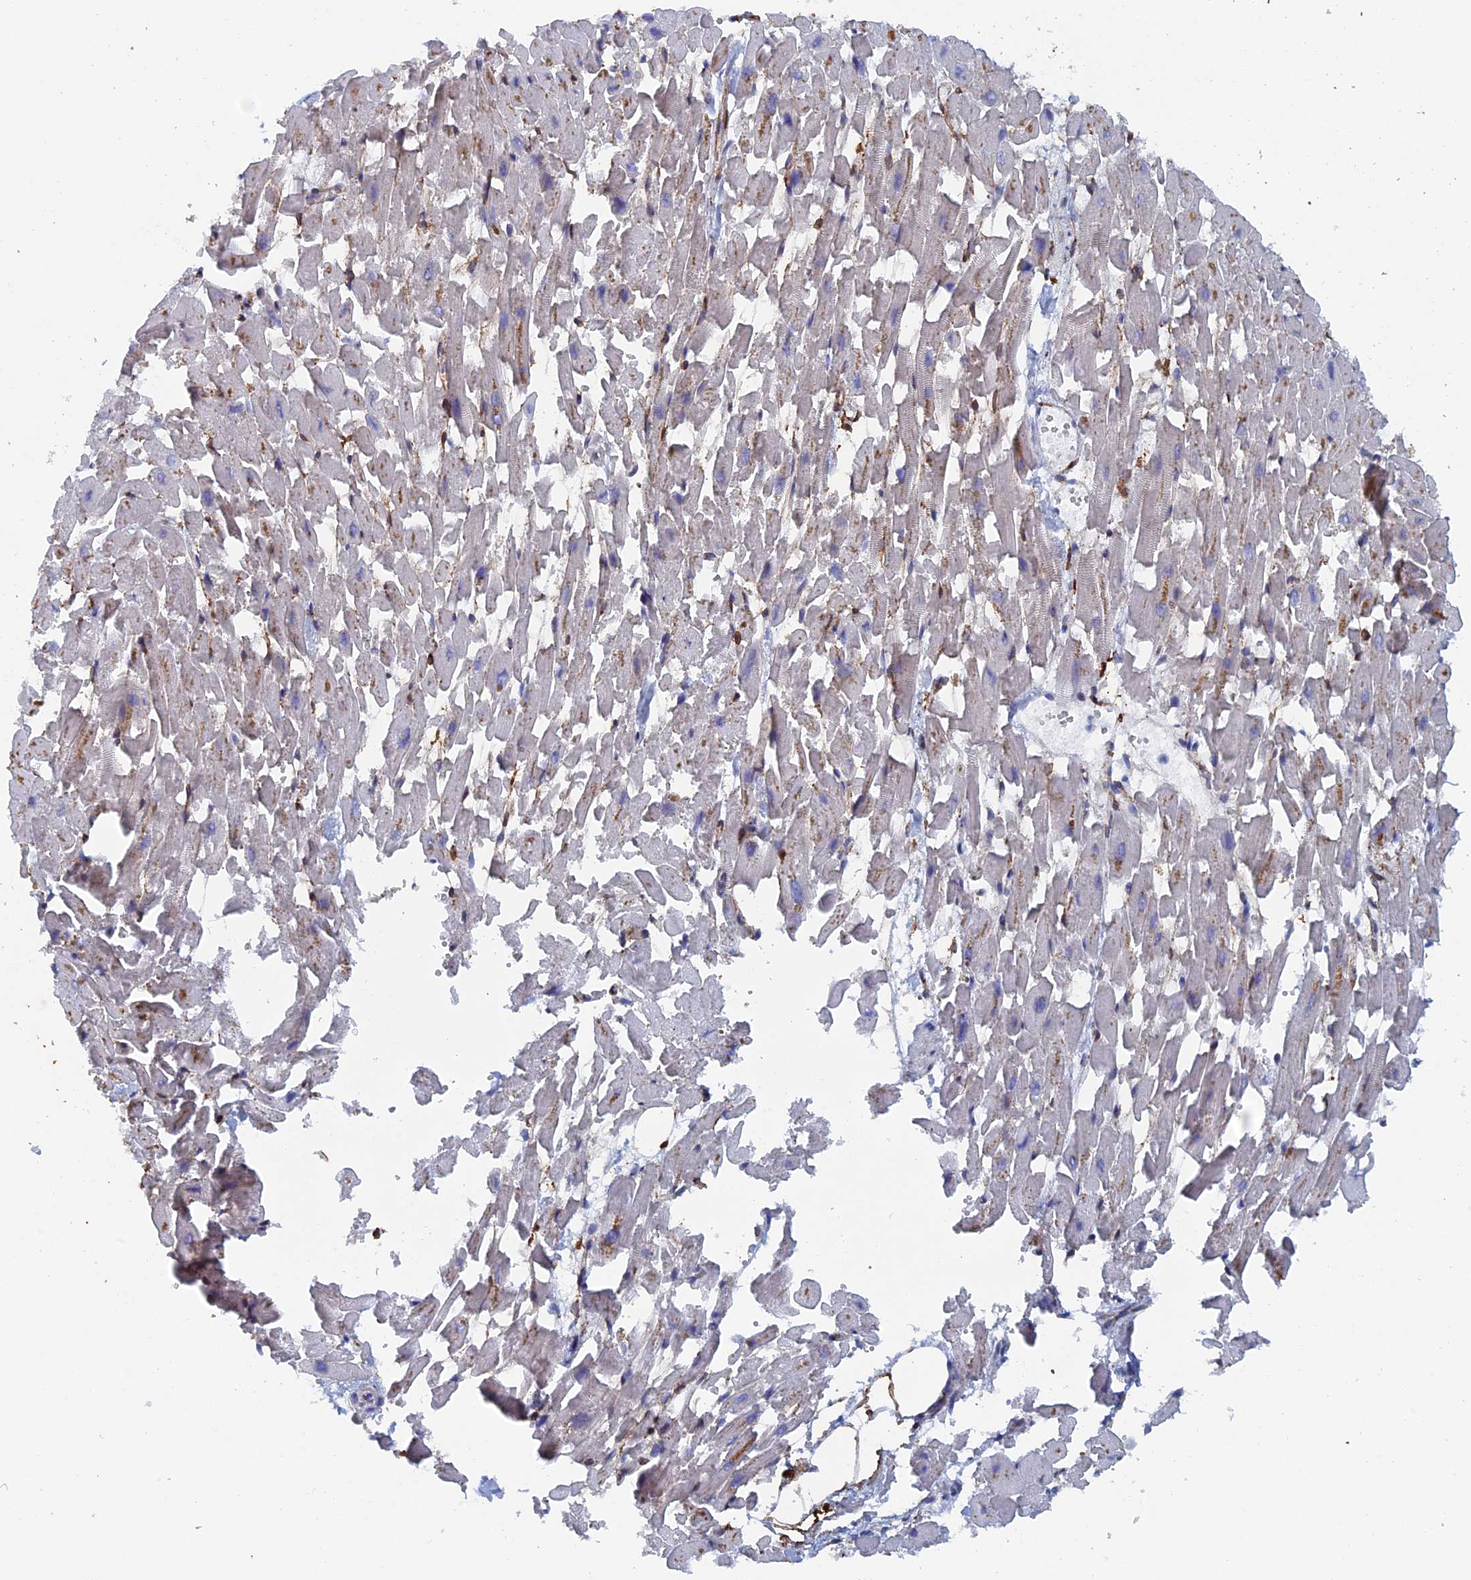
{"staining": {"intensity": "negative", "quantity": "none", "location": "none"}, "tissue": "heart muscle", "cell_type": "Cardiomyocytes", "image_type": "normal", "snomed": [{"axis": "morphology", "description": "Normal tissue, NOS"}, {"axis": "topography", "description": "Heart"}], "caption": "Heart muscle stained for a protein using immunohistochemistry displays no staining cardiomyocytes.", "gene": "COG7", "patient": {"sex": "female", "age": 64}}